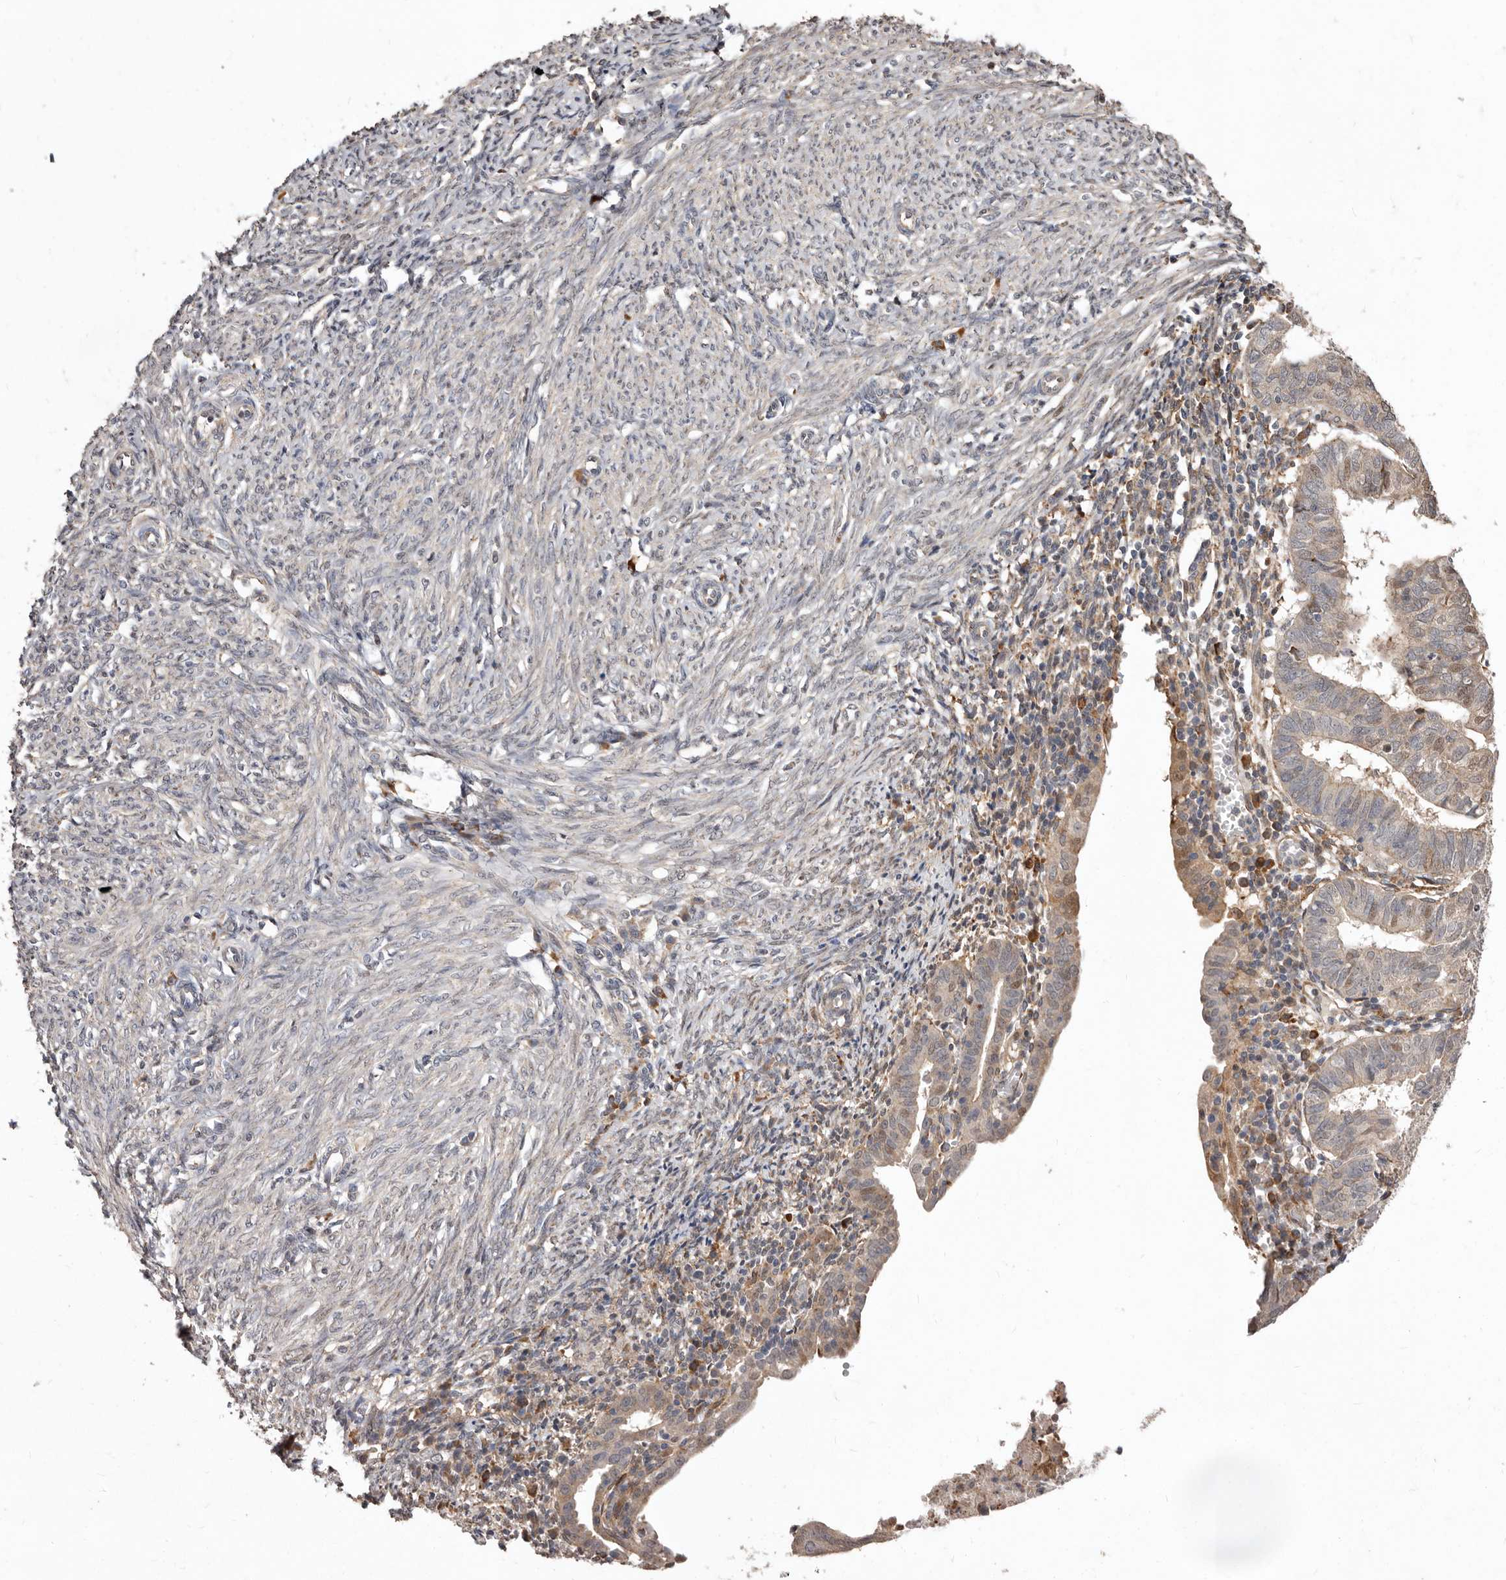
{"staining": {"intensity": "weak", "quantity": "25%-75%", "location": "cytoplasmic/membranous"}, "tissue": "endometrial cancer", "cell_type": "Tumor cells", "image_type": "cancer", "snomed": [{"axis": "morphology", "description": "Adenocarcinoma, NOS"}, {"axis": "topography", "description": "Uterus"}], "caption": "Endometrial cancer tissue displays weak cytoplasmic/membranous positivity in approximately 25%-75% of tumor cells, visualized by immunohistochemistry. The staining was performed using DAB (3,3'-diaminobenzidine) to visualize the protein expression in brown, while the nuclei were stained in blue with hematoxylin (Magnification: 20x).", "gene": "RRM2B", "patient": {"sex": "female", "age": 77}}